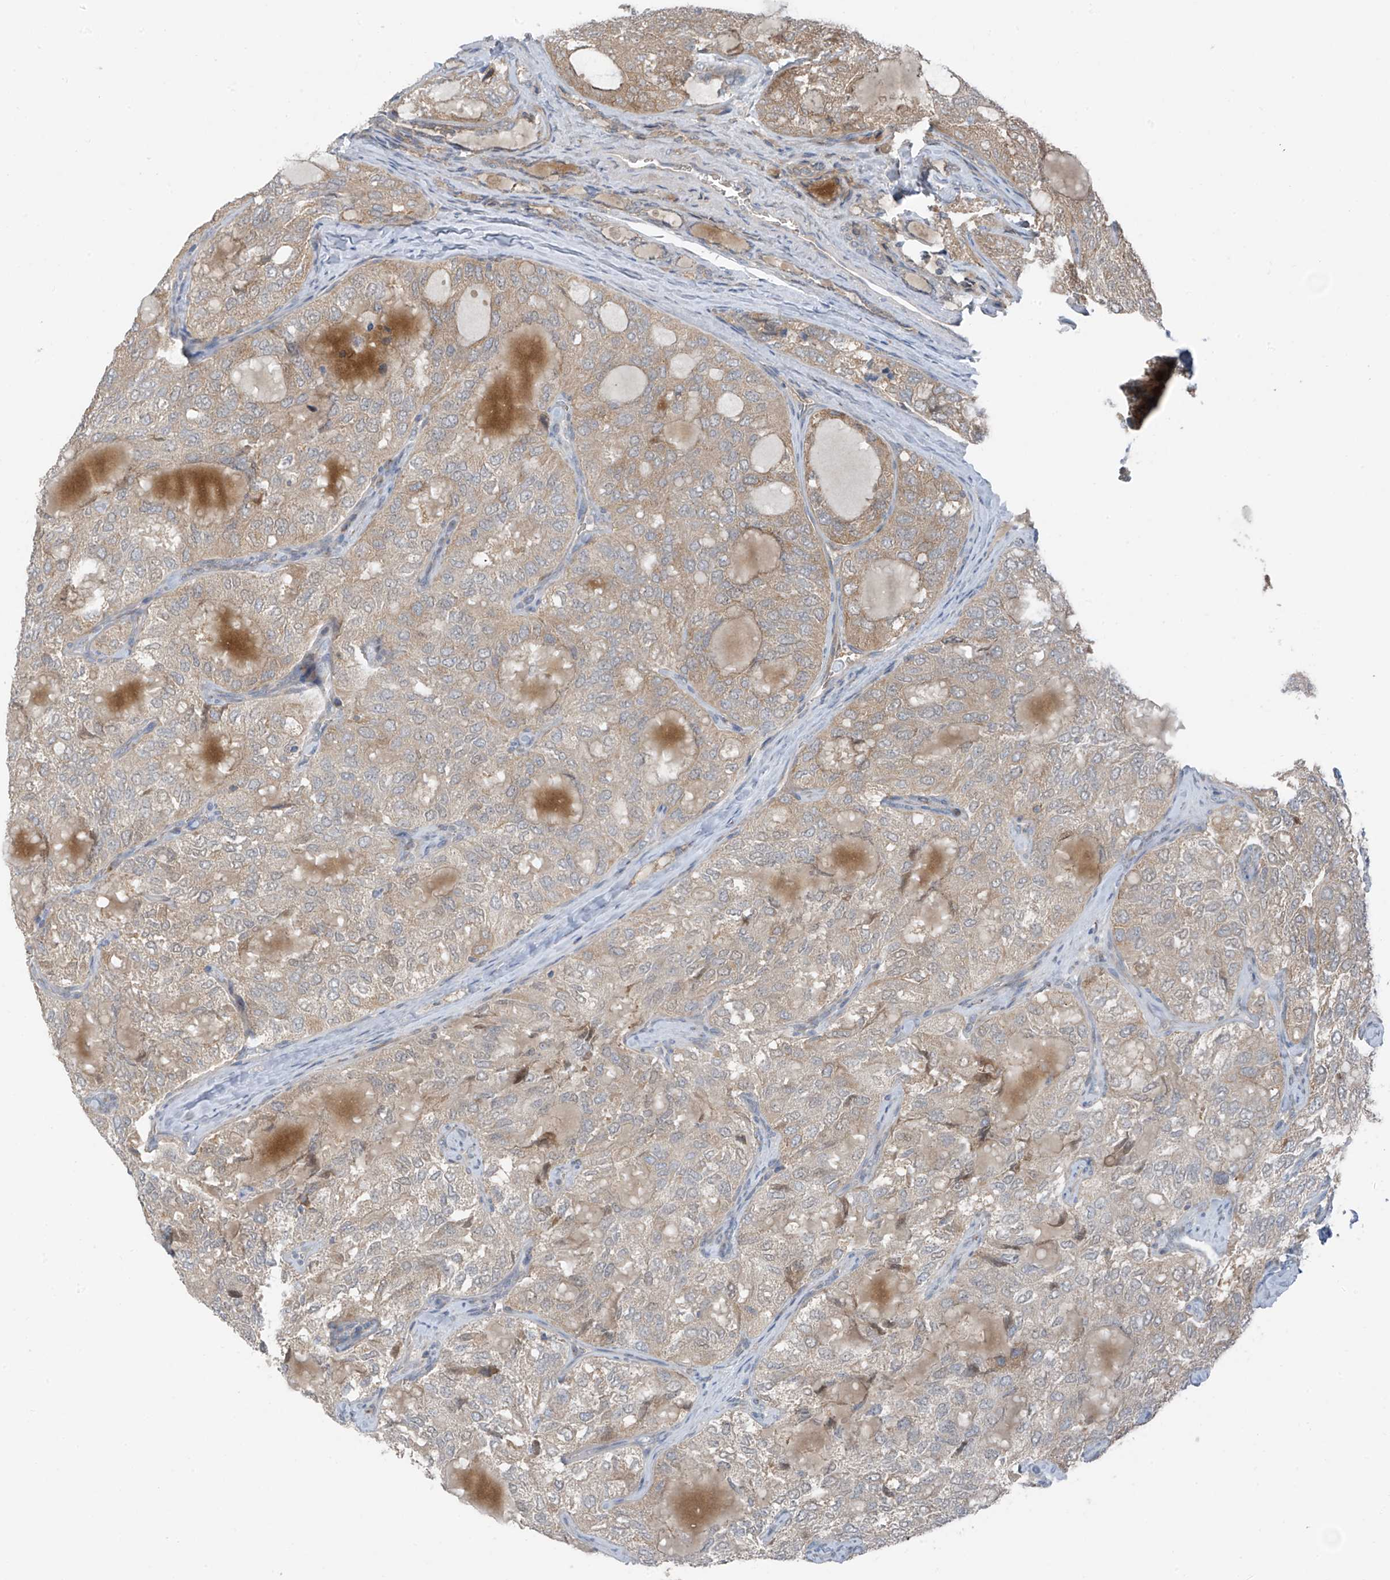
{"staining": {"intensity": "moderate", "quantity": "<25%", "location": "cytoplasmic/membranous"}, "tissue": "thyroid cancer", "cell_type": "Tumor cells", "image_type": "cancer", "snomed": [{"axis": "morphology", "description": "Follicular adenoma carcinoma, NOS"}, {"axis": "topography", "description": "Thyroid gland"}], "caption": "A low amount of moderate cytoplasmic/membranous expression is present in about <25% of tumor cells in thyroid cancer (follicular adenoma carcinoma) tissue.", "gene": "SLC12A6", "patient": {"sex": "male", "age": 75}}